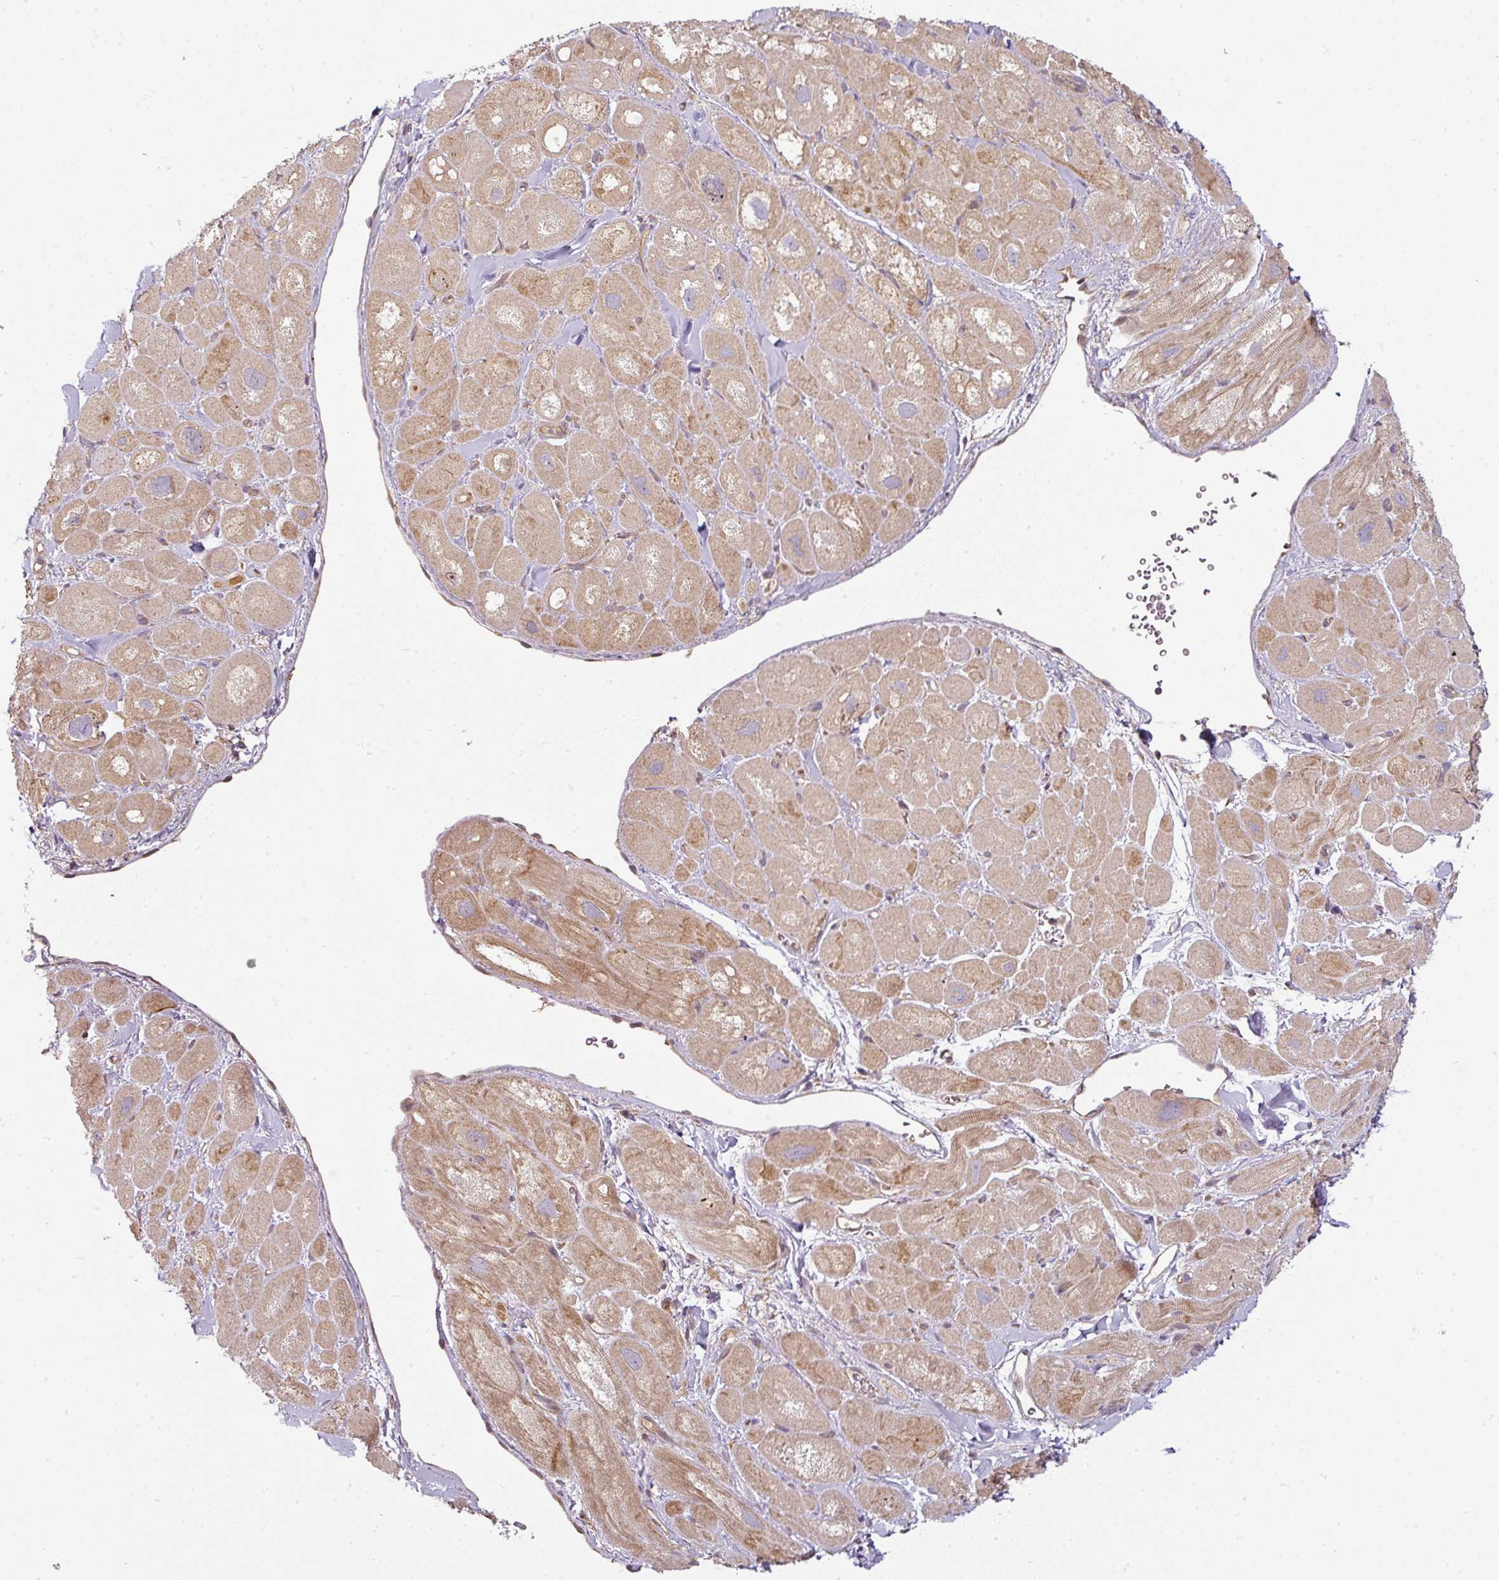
{"staining": {"intensity": "moderate", "quantity": ">75%", "location": "cytoplasmic/membranous"}, "tissue": "heart muscle", "cell_type": "Cardiomyocytes", "image_type": "normal", "snomed": [{"axis": "morphology", "description": "Normal tissue, NOS"}, {"axis": "topography", "description": "Heart"}], "caption": "A photomicrograph showing moderate cytoplasmic/membranous expression in approximately >75% of cardiomyocytes in unremarkable heart muscle, as visualized by brown immunohistochemical staining.", "gene": "RNF31", "patient": {"sex": "male", "age": 49}}